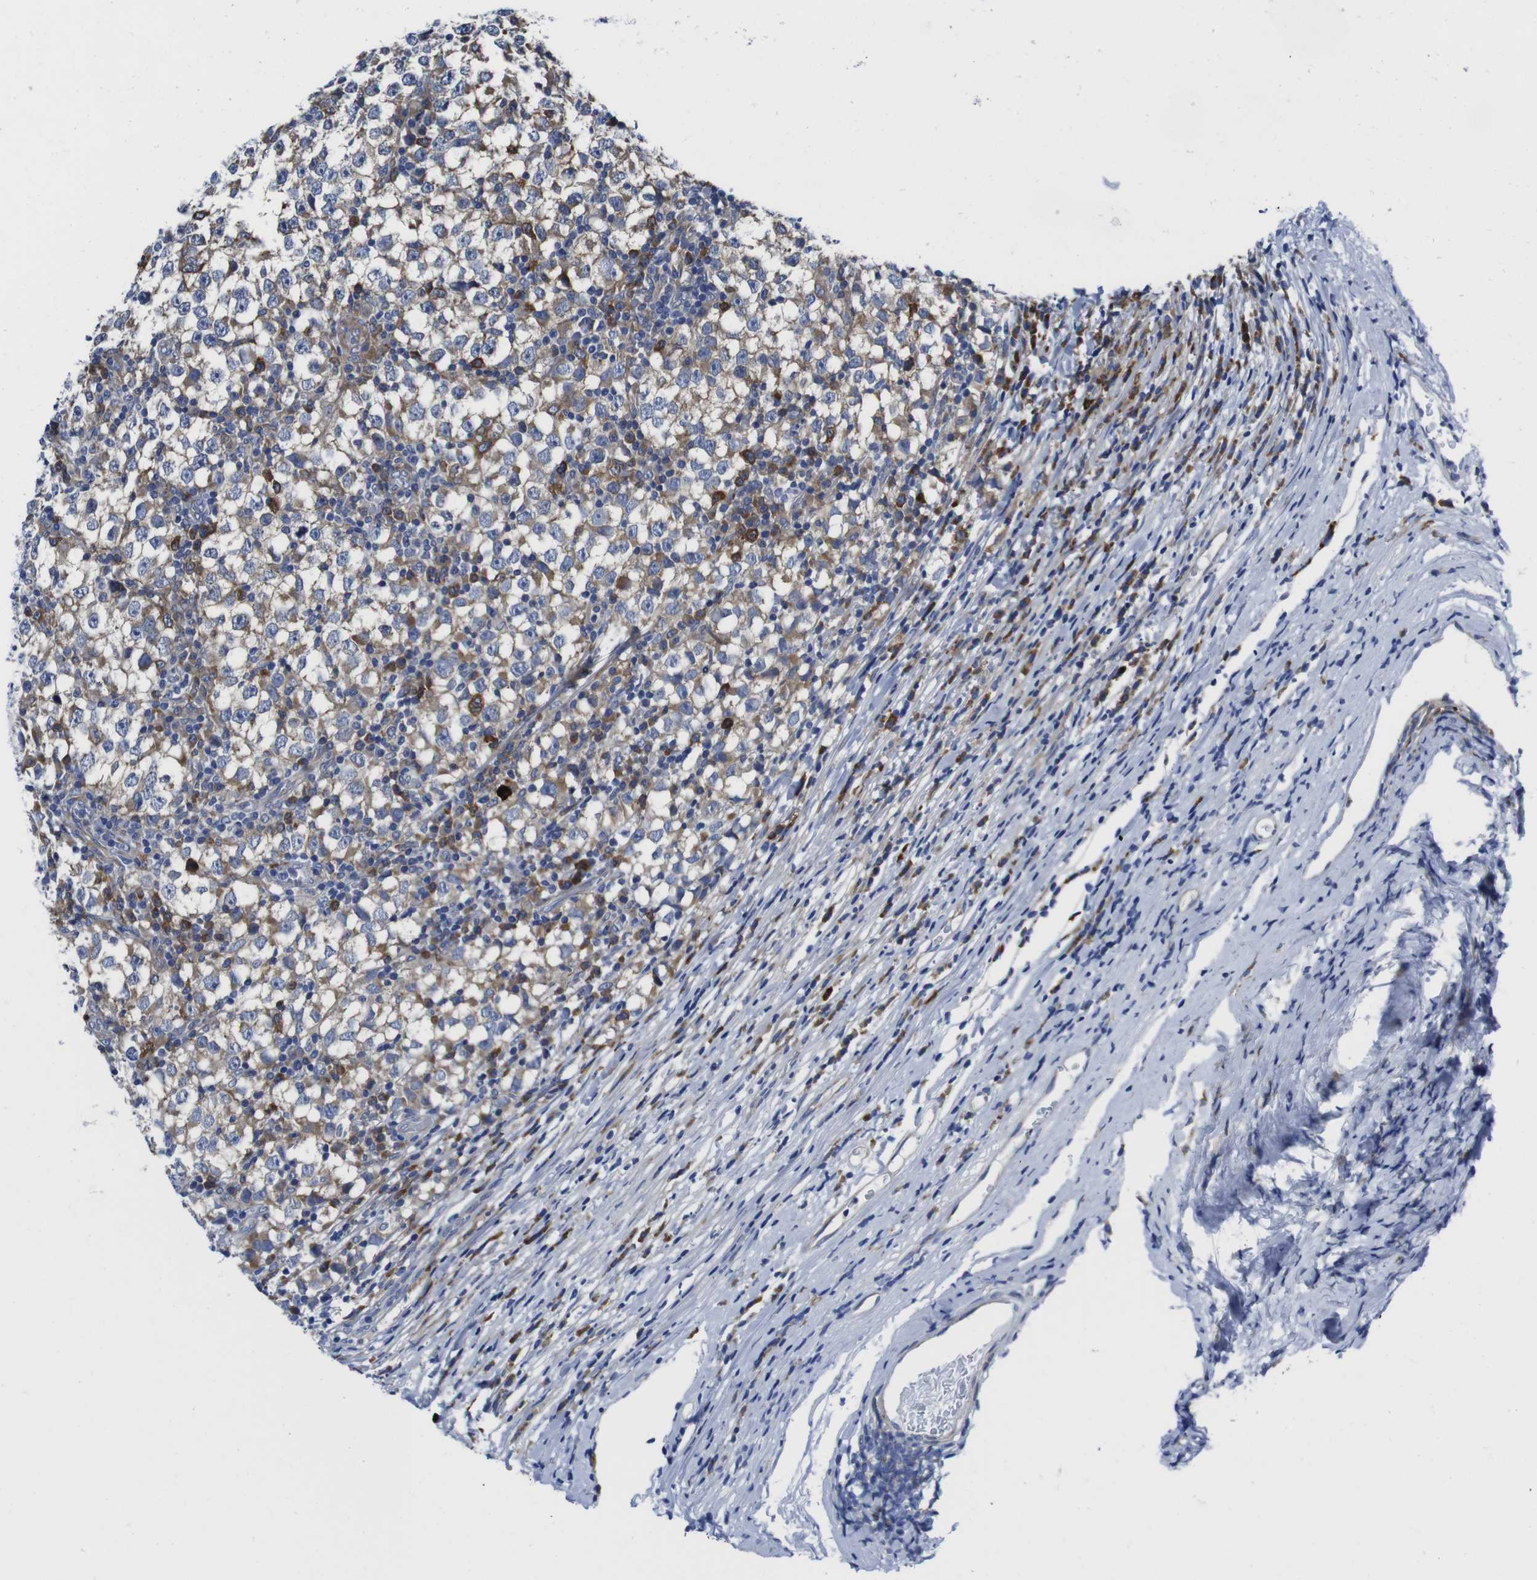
{"staining": {"intensity": "moderate", "quantity": "25%-75%", "location": "cytoplasmic/membranous"}, "tissue": "testis cancer", "cell_type": "Tumor cells", "image_type": "cancer", "snomed": [{"axis": "morphology", "description": "Seminoma, NOS"}, {"axis": "topography", "description": "Testis"}], "caption": "Testis cancer (seminoma) stained with a protein marker exhibits moderate staining in tumor cells.", "gene": "EIF4A1", "patient": {"sex": "male", "age": 65}}